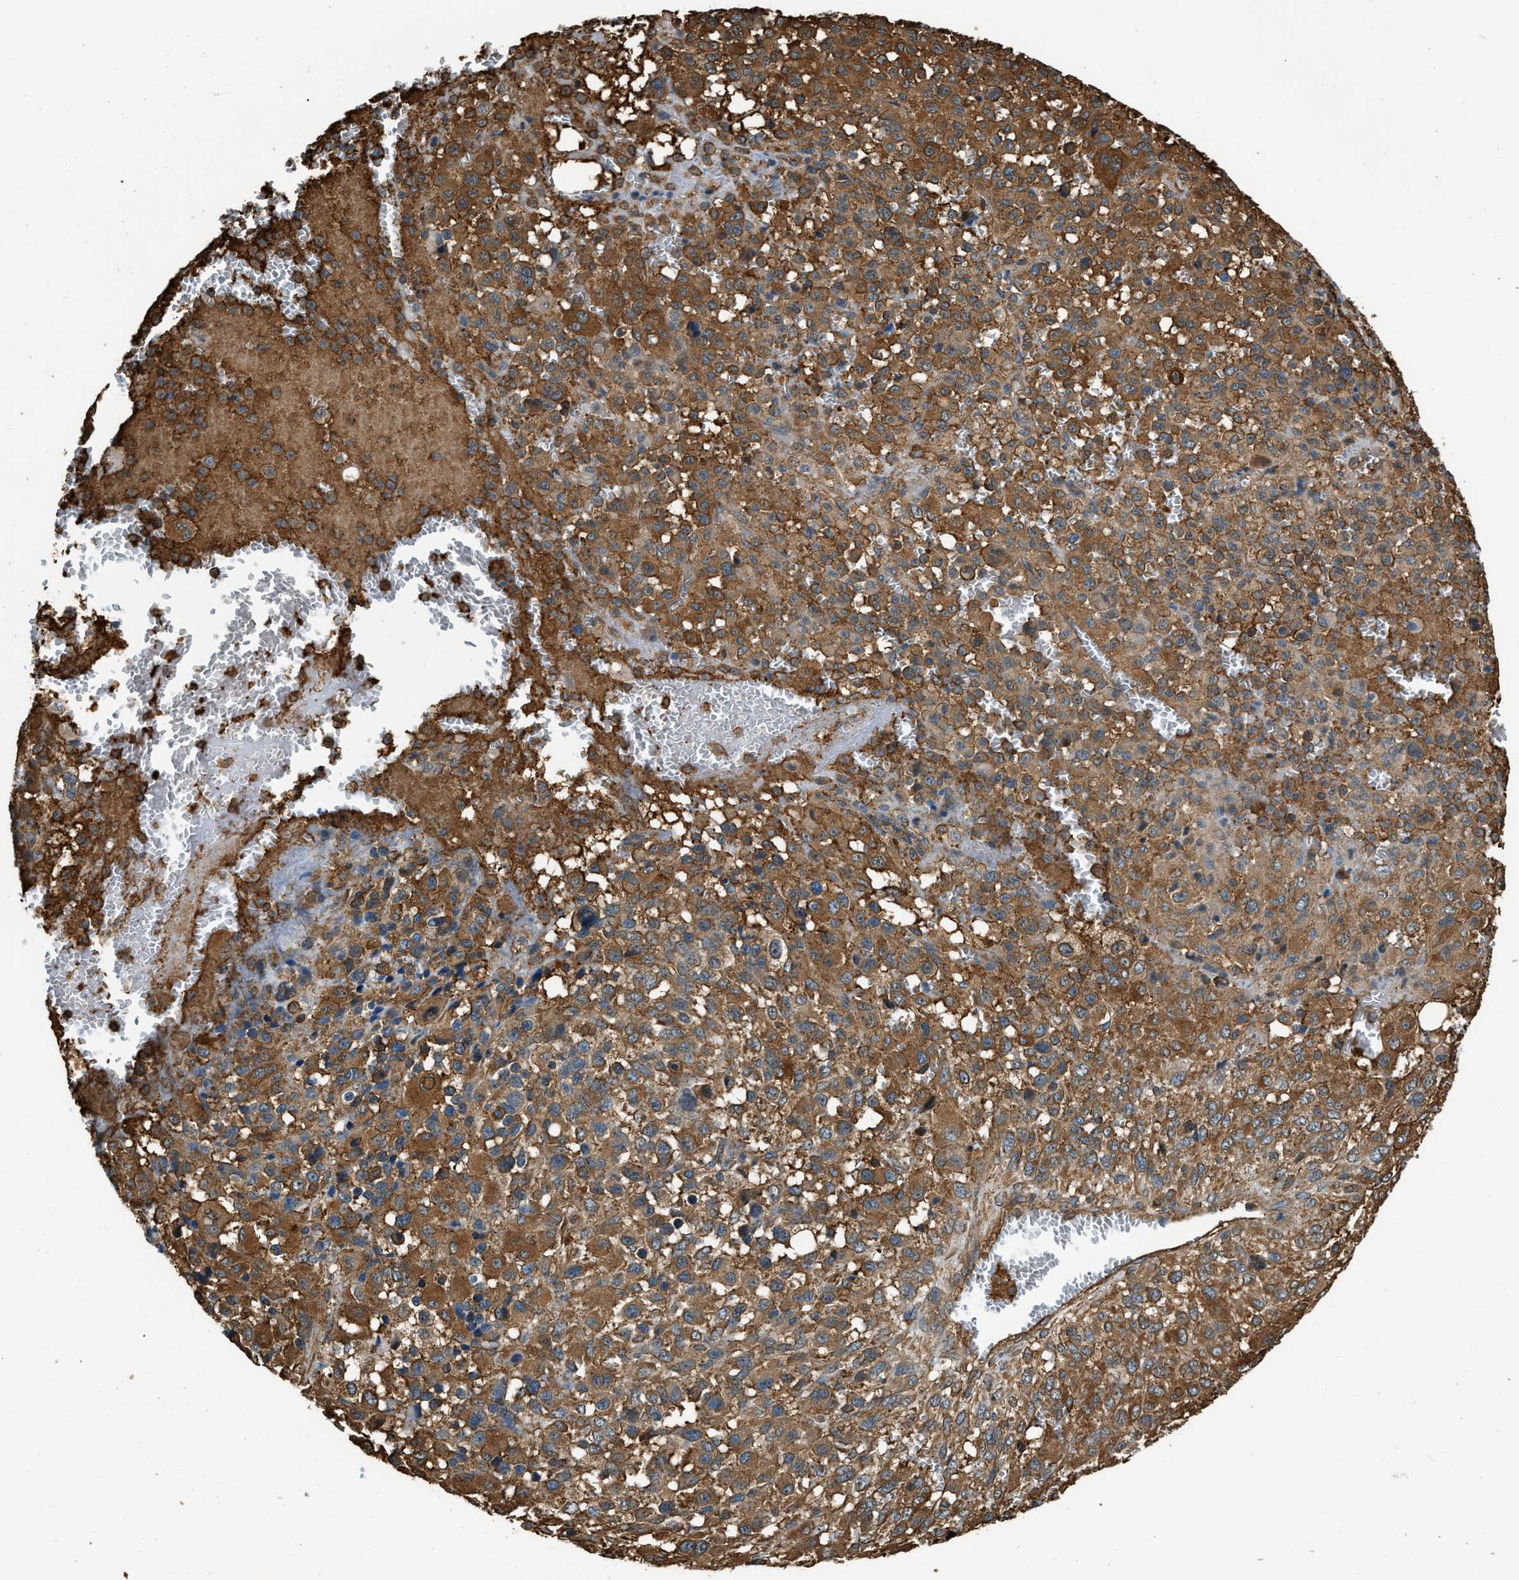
{"staining": {"intensity": "strong", "quantity": ">75%", "location": "cytoplasmic/membranous"}, "tissue": "melanoma", "cell_type": "Tumor cells", "image_type": "cancer", "snomed": [{"axis": "morphology", "description": "Malignant melanoma, Metastatic site"}, {"axis": "topography", "description": "Skin"}], "caption": "Melanoma stained with DAB (3,3'-diaminobenzidine) immunohistochemistry (IHC) shows high levels of strong cytoplasmic/membranous staining in about >75% of tumor cells. The staining was performed using DAB (3,3'-diaminobenzidine), with brown indicating positive protein expression. Nuclei are stained blue with hematoxylin.", "gene": "YARS1", "patient": {"sex": "female", "age": 74}}